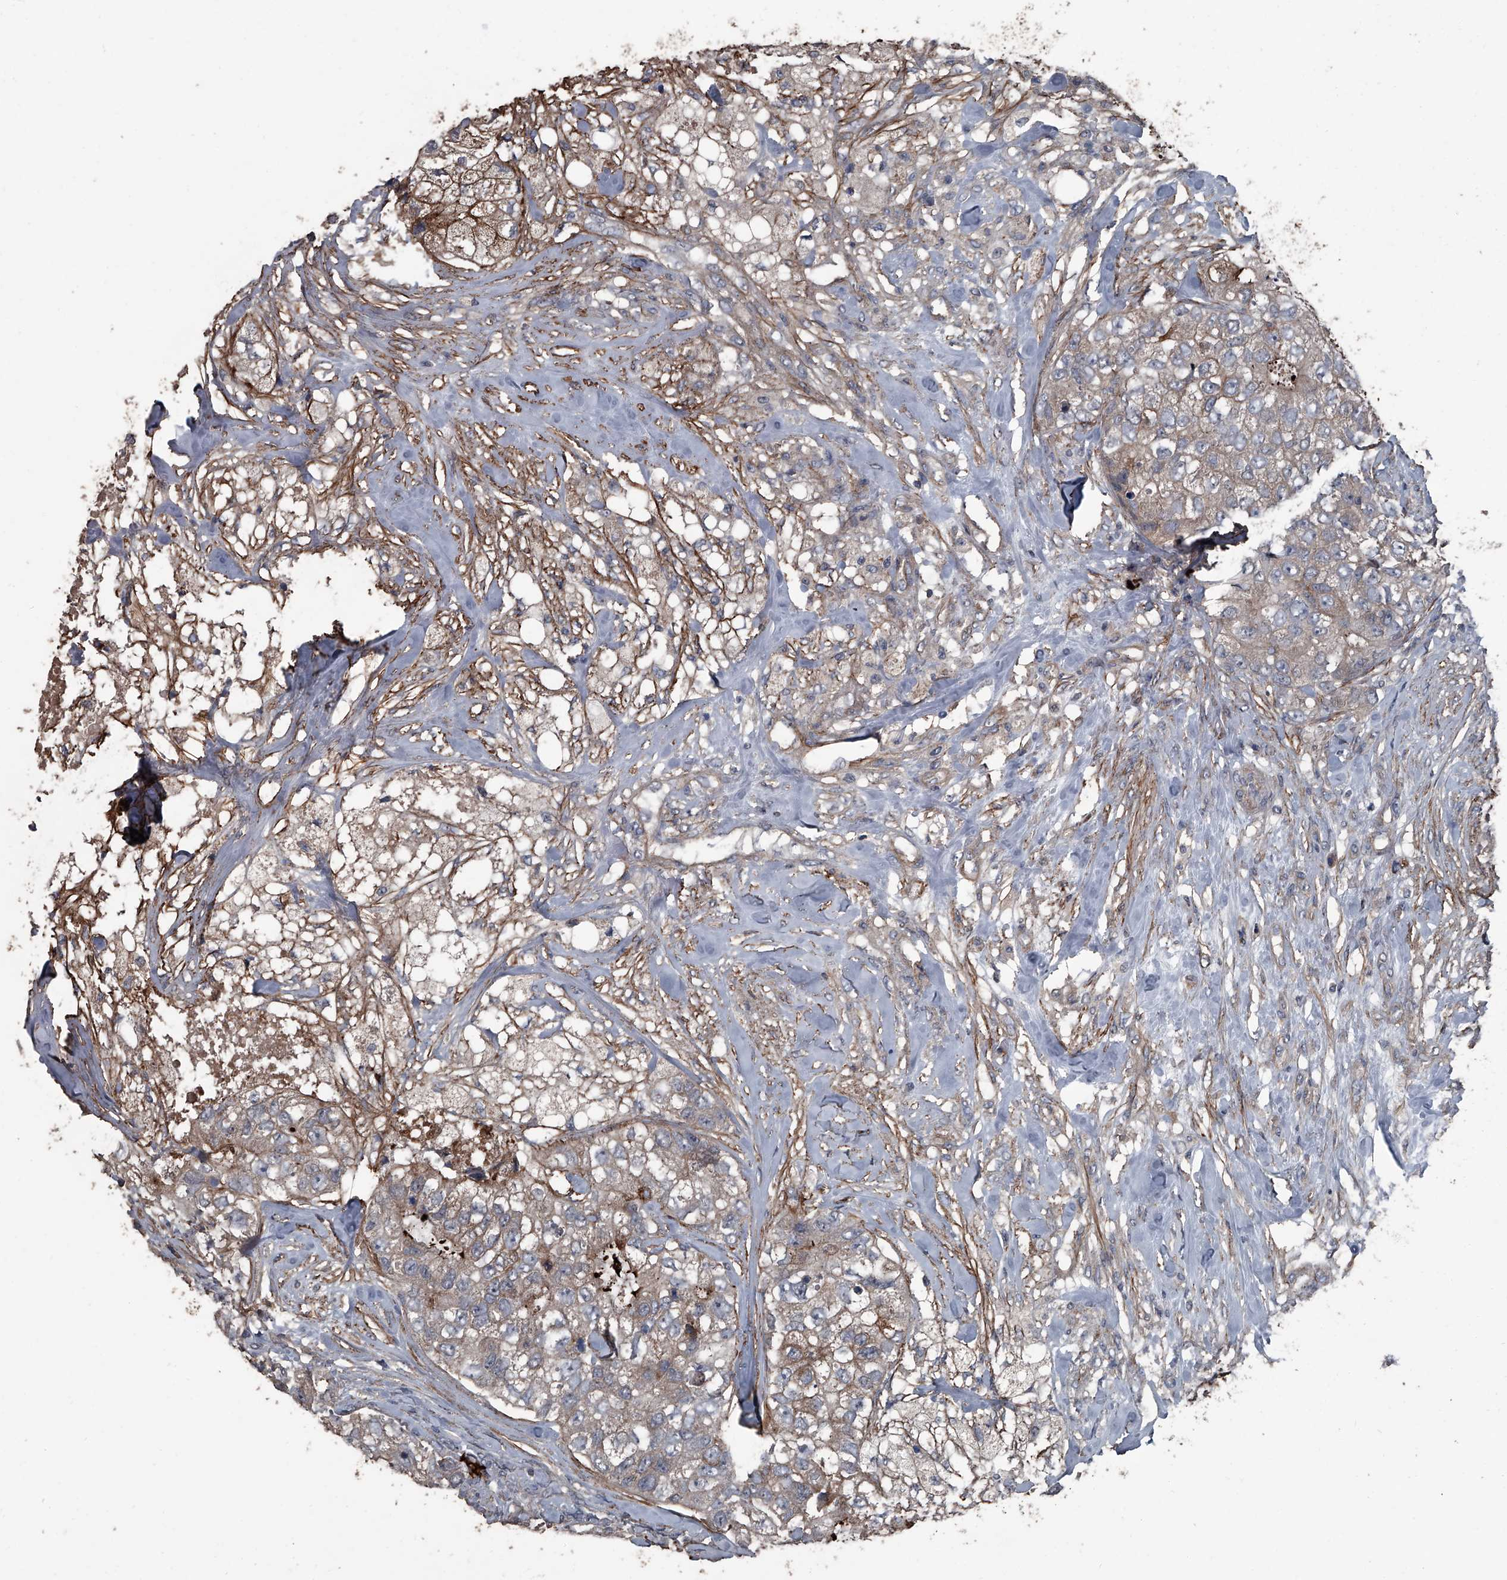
{"staining": {"intensity": "weak", "quantity": "25%-75%", "location": "cytoplasmic/membranous"}, "tissue": "breast cancer", "cell_type": "Tumor cells", "image_type": "cancer", "snomed": [{"axis": "morphology", "description": "Duct carcinoma"}, {"axis": "topography", "description": "Breast"}], "caption": "Brown immunohistochemical staining in human breast cancer (infiltrating ductal carcinoma) shows weak cytoplasmic/membranous staining in about 25%-75% of tumor cells.", "gene": "OARD1", "patient": {"sex": "female", "age": 62}}